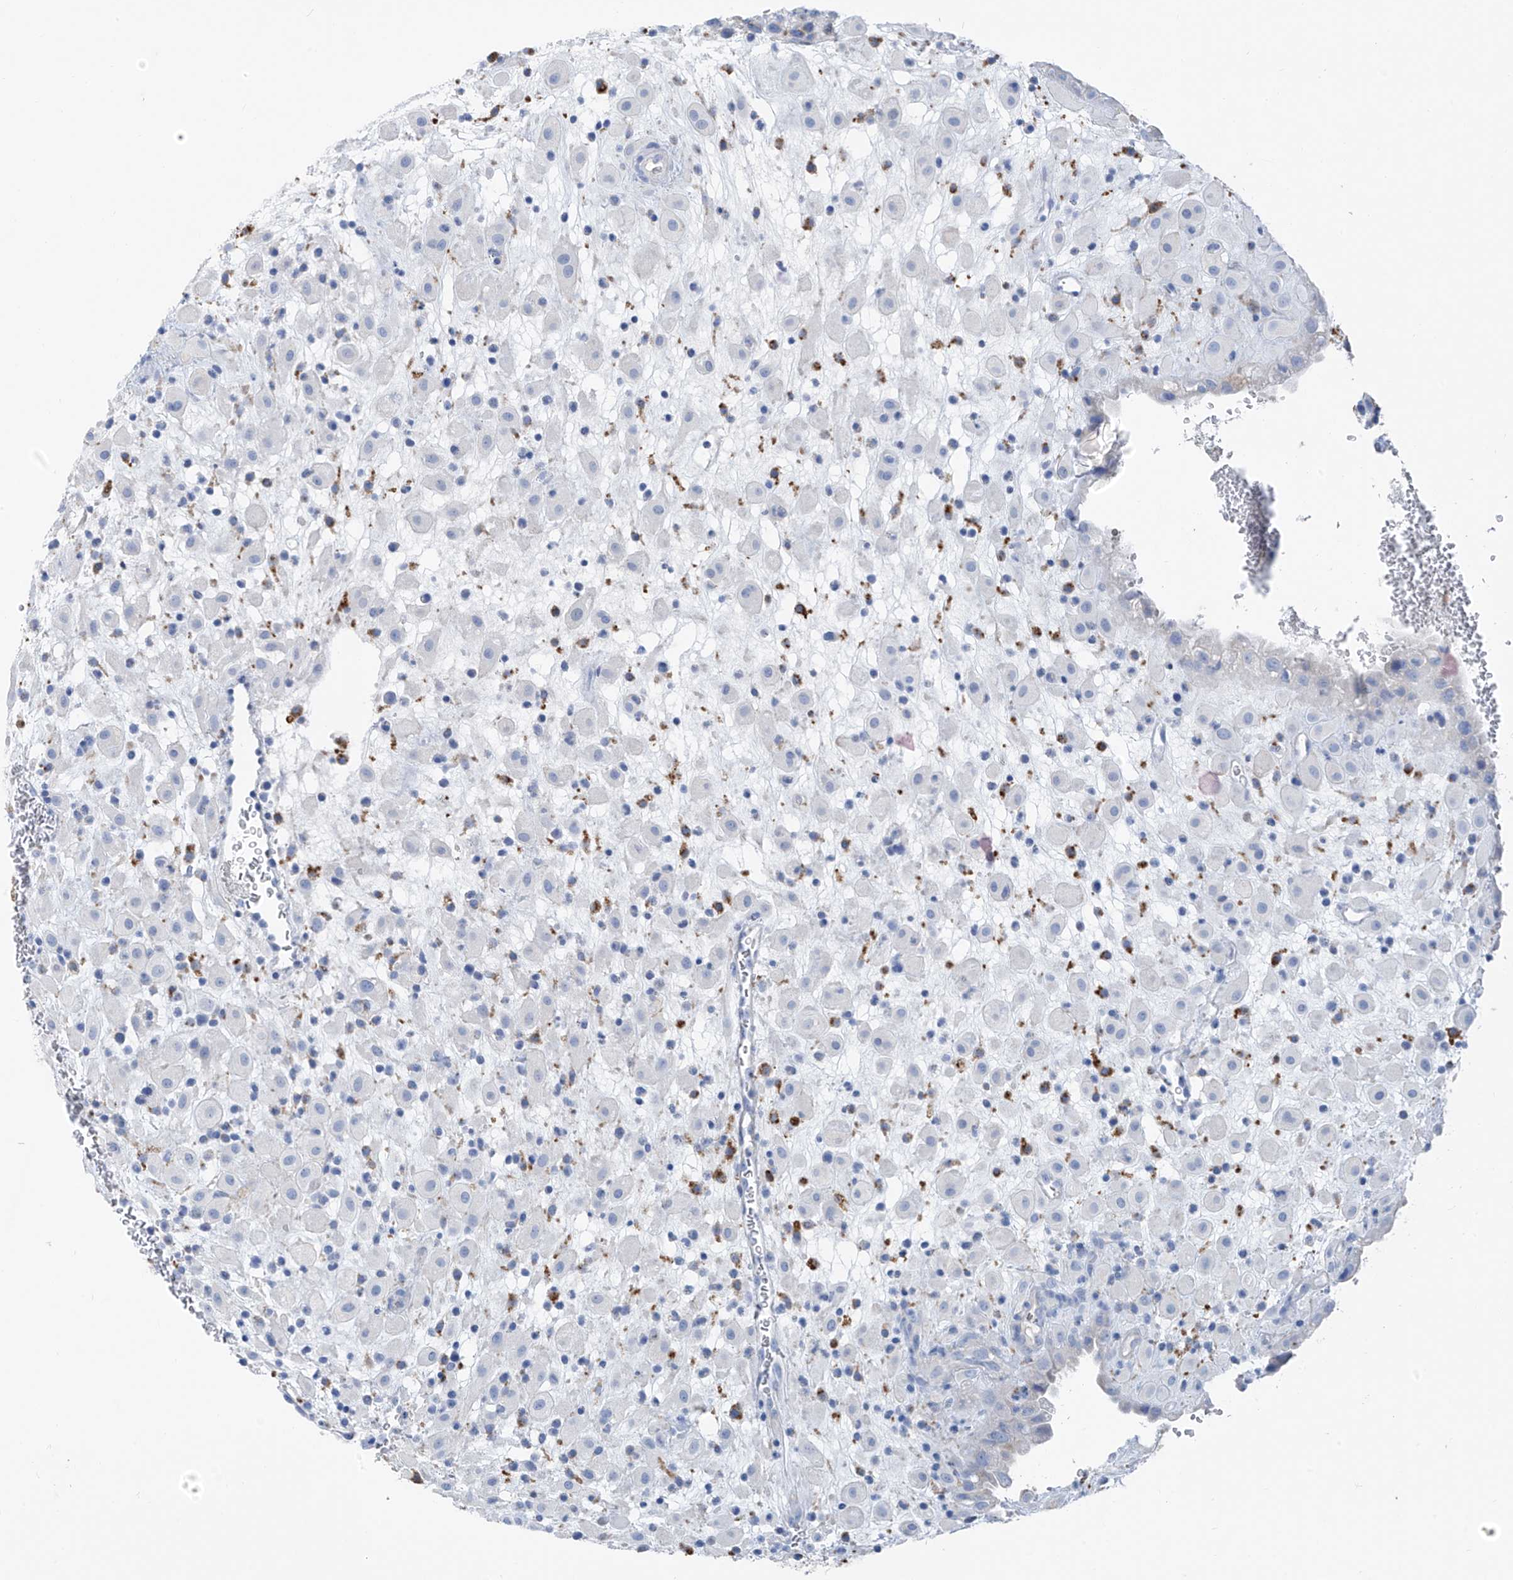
{"staining": {"intensity": "negative", "quantity": "none", "location": "none"}, "tissue": "placenta", "cell_type": "Decidual cells", "image_type": "normal", "snomed": [{"axis": "morphology", "description": "Normal tissue, NOS"}, {"axis": "topography", "description": "Placenta"}], "caption": "Decidual cells show no significant protein positivity in benign placenta. (IHC, brightfield microscopy, high magnification).", "gene": "GLMP", "patient": {"sex": "female", "age": 35}}